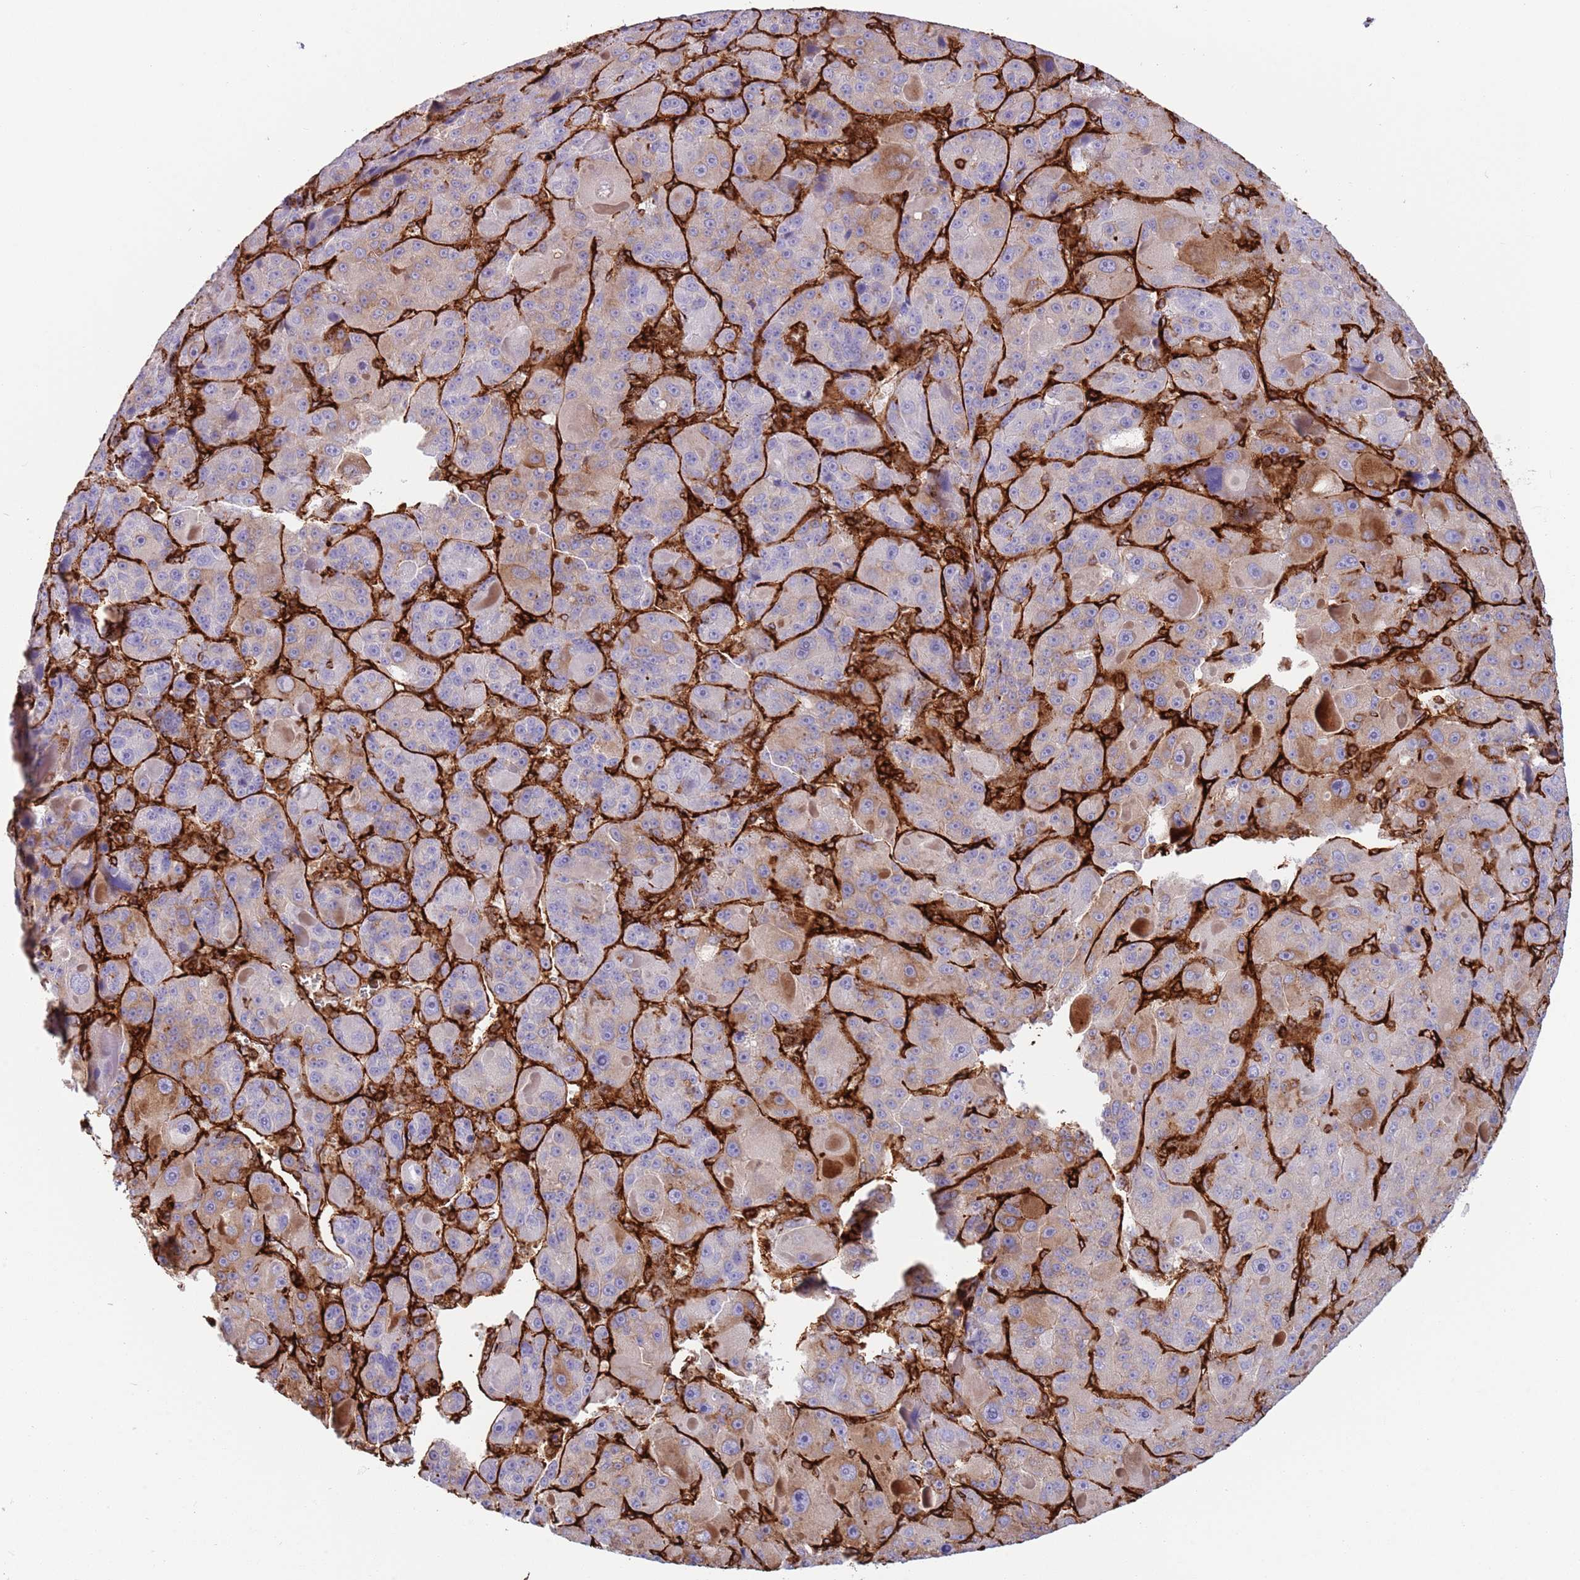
{"staining": {"intensity": "moderate", "quantity": "<25%", "location": "cytoplasmic/membranous"}, "tissue": "liver cancer", "cell_type": "Tumor cells", "image_type": "cancer", "snomed": [{"axis": "morphology", "description": "Carcinoma, Hepatocellular, NOS"}, {"axis": "topography", "description": "Liver"}], "caption": "Immunohistochemistry photomicrograph of human hepatocellular carcinoma (liver) stained for a protein (brown), which exhibits low levels of moderate cytoplasmic/membranous staining in approximately <25% of tumor cells.", "gene": "KBTBD7", "patient": {"sex": "male", "age": 76}}